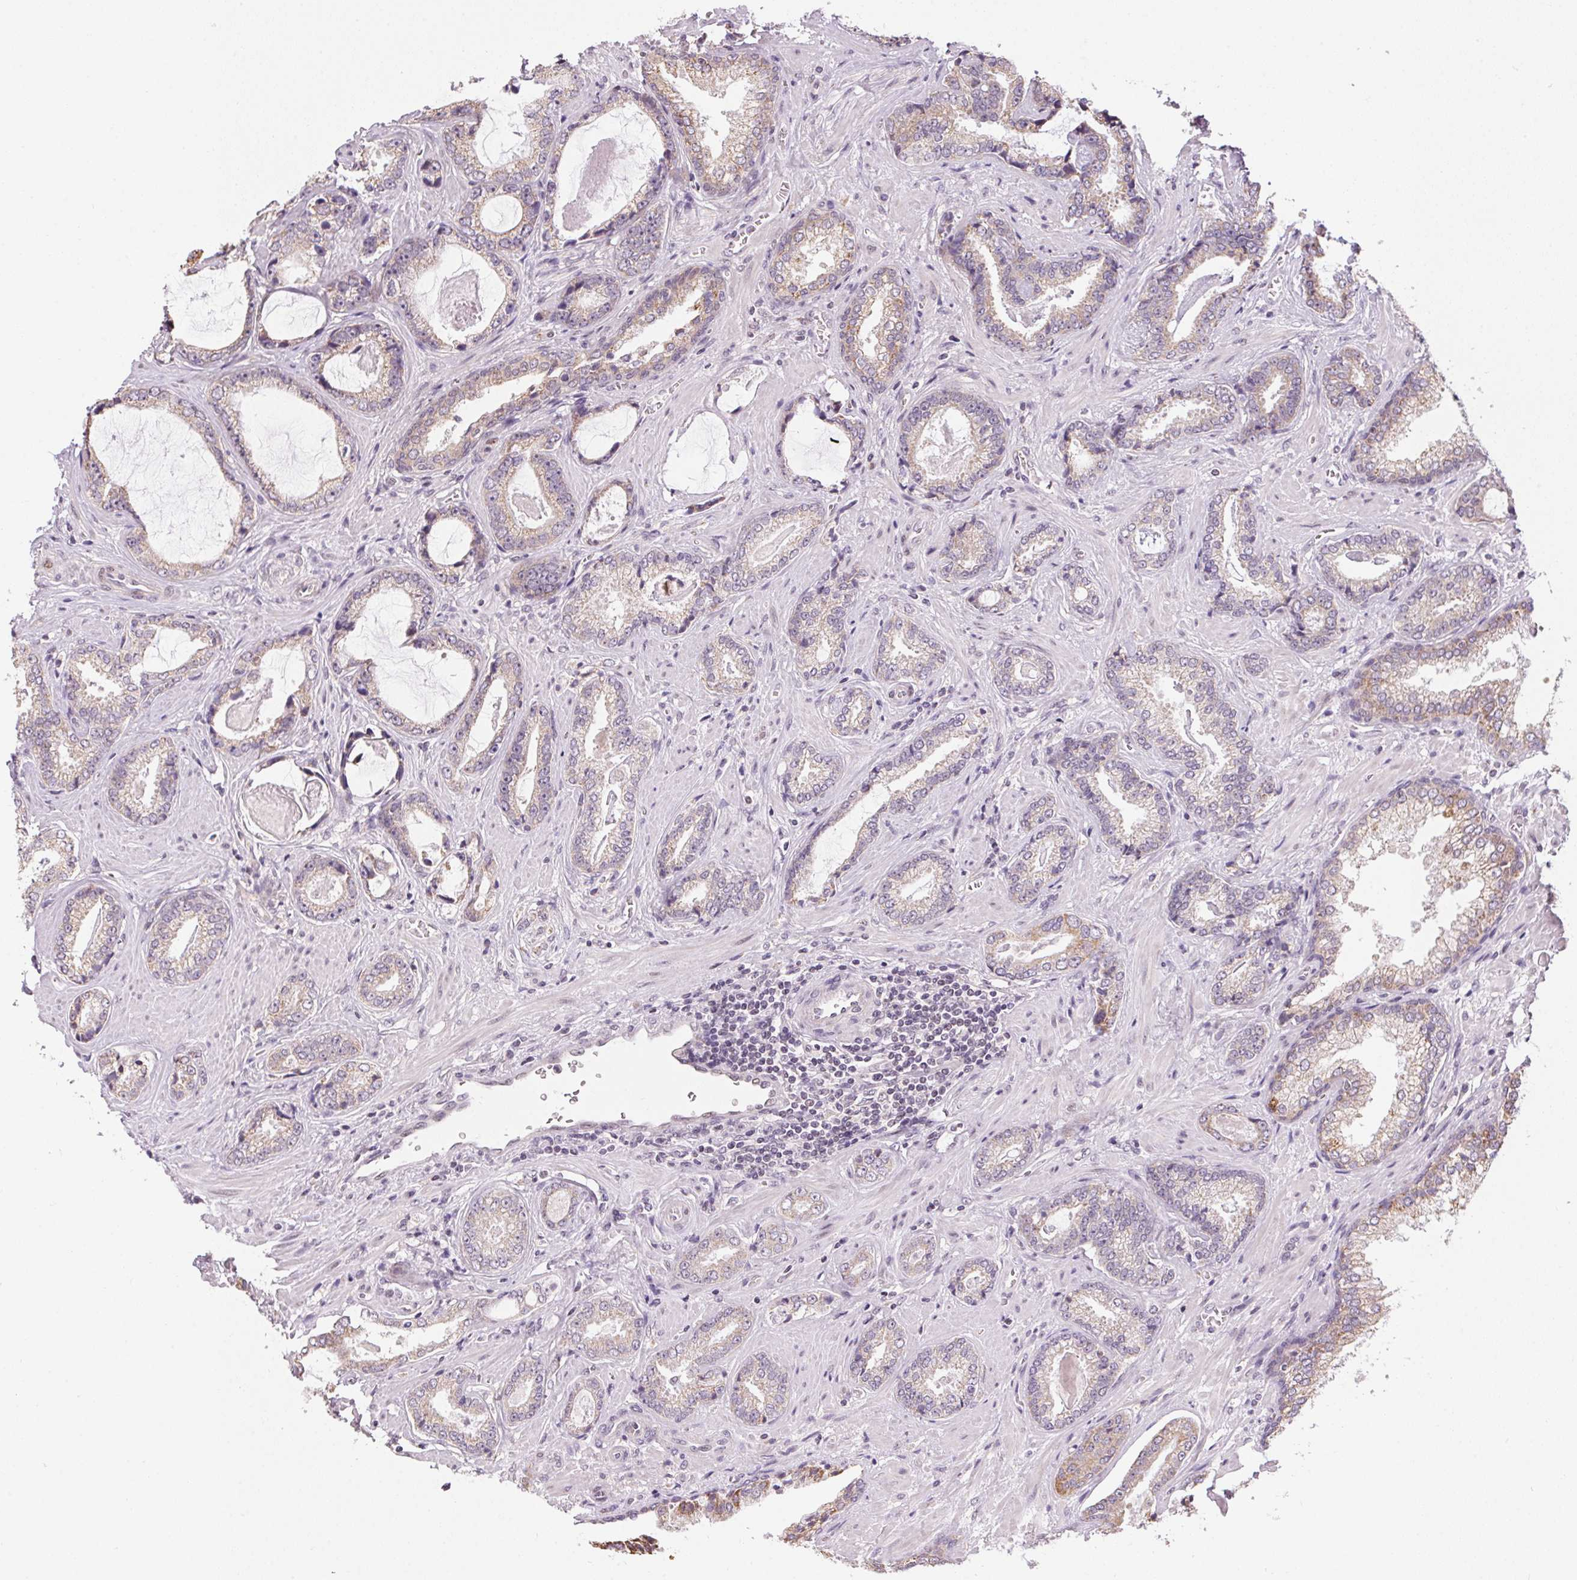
{"staining": {"intensity": "moderate", "quantity": "25%-75%", "location": "cytoplasmic/membranous"}, "tissue": "prostate cancer", "cell_type": "Tumor cells", "image_type": "cancer", "snomed": [{"axis": "morphology", "description": "Adenocarcinoma, Low grade"}, {"axis": "topography", "description": "Prostate"}], "caption": "Immunohistochemical staining of prostate cancer (adenocarcinoma (low-grade)) shows medium levels of moderate cytoplasmic/membranous positivity in approximately 25%-75% of tumor cells.", "gene": "SC5D", "patient": {"sex": "male", "age": 61}}